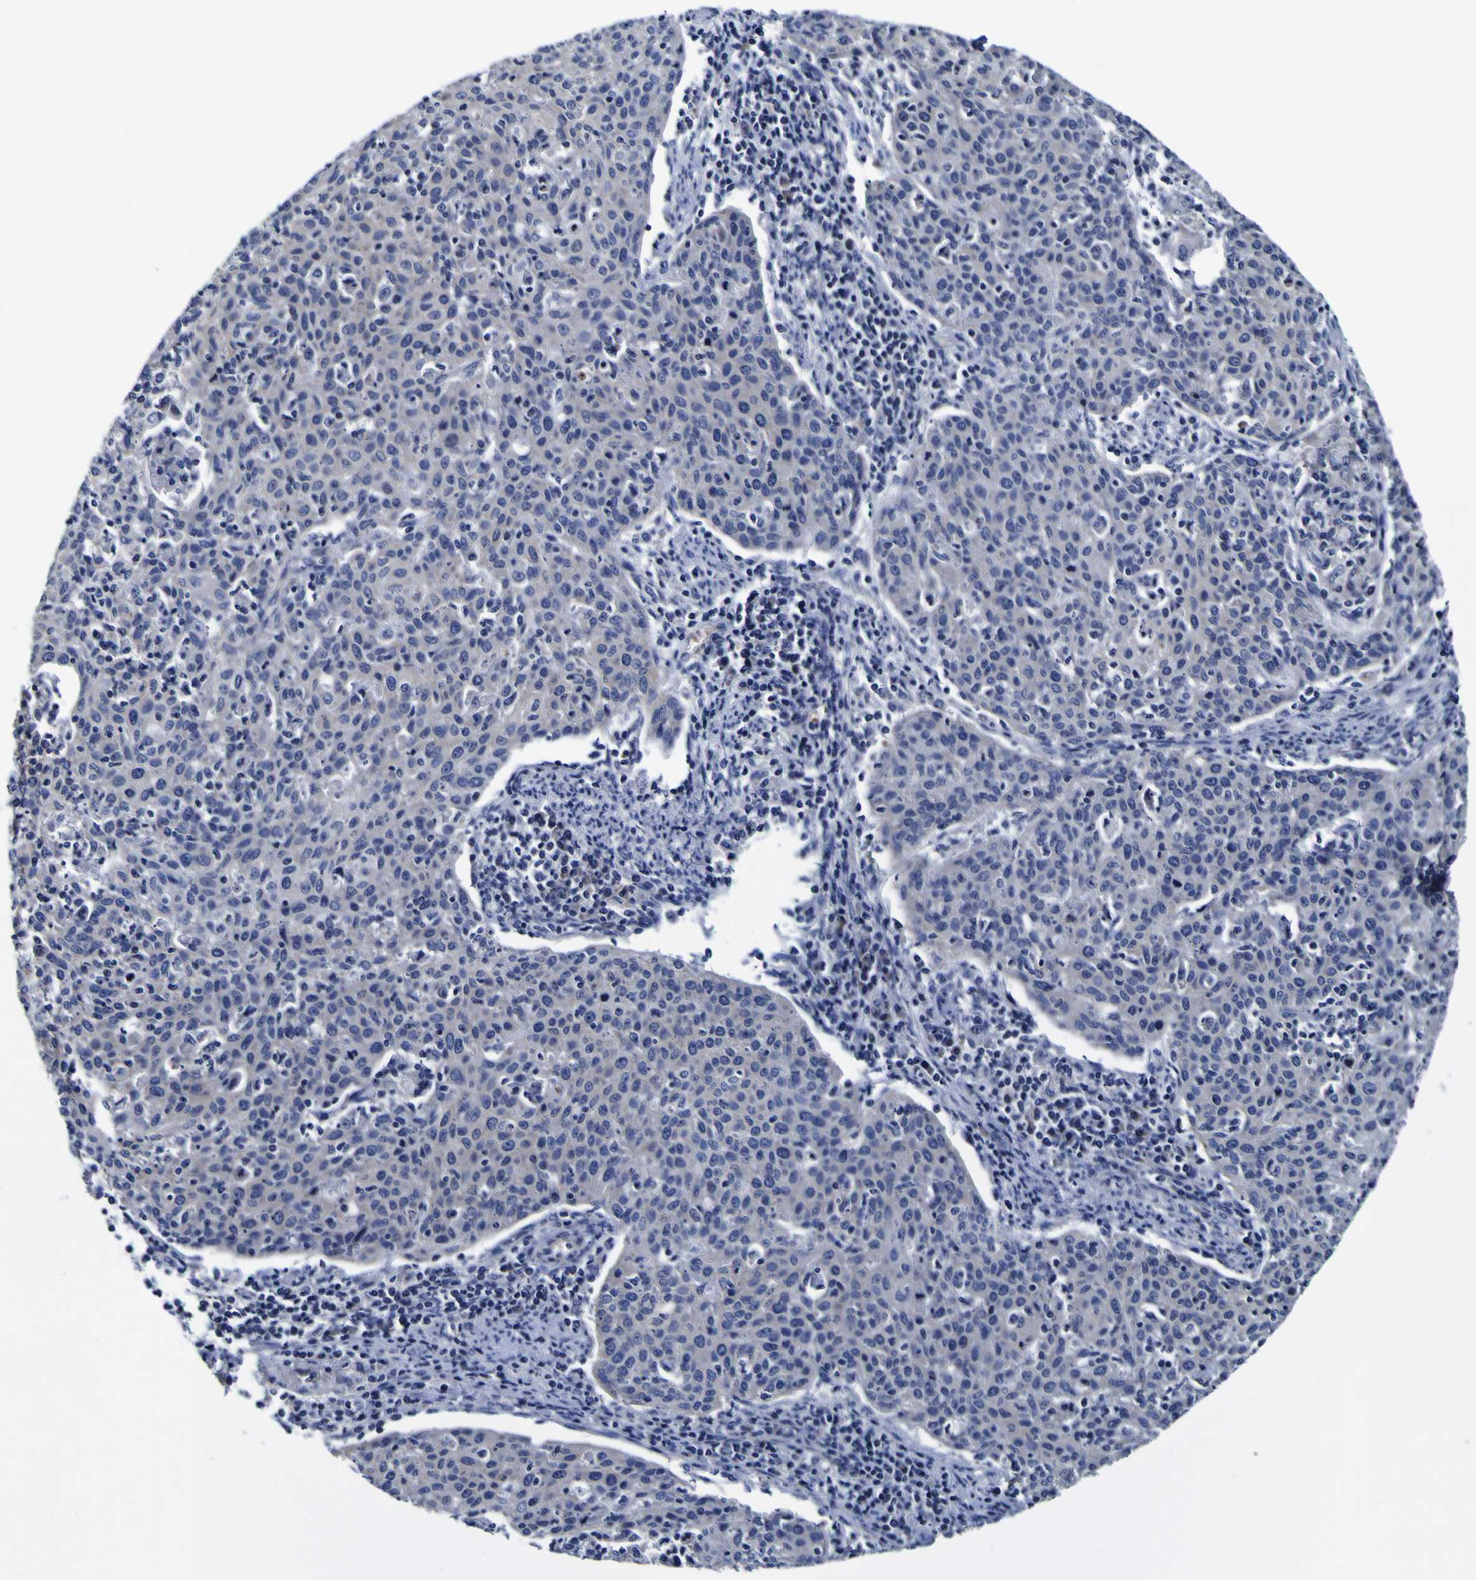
{"staining": {"intensity": "negative", "quantity": "none", "location": "none"}, "tissue": "cervical cancer", "cell_type": "Tumor cells", "image_type": "cancer", "snomed": [{"axis": "morphology", "description": "Squamous cell carcinoma, NOS"}, {"axis": "topography", "description": "Cervix"}], "caption": "Tumor cells show no significant protein positivity in cervical squamous cell carcinoma.", "gene": "PDLIM4", "patient": {"sex": "female", "age": 38}}